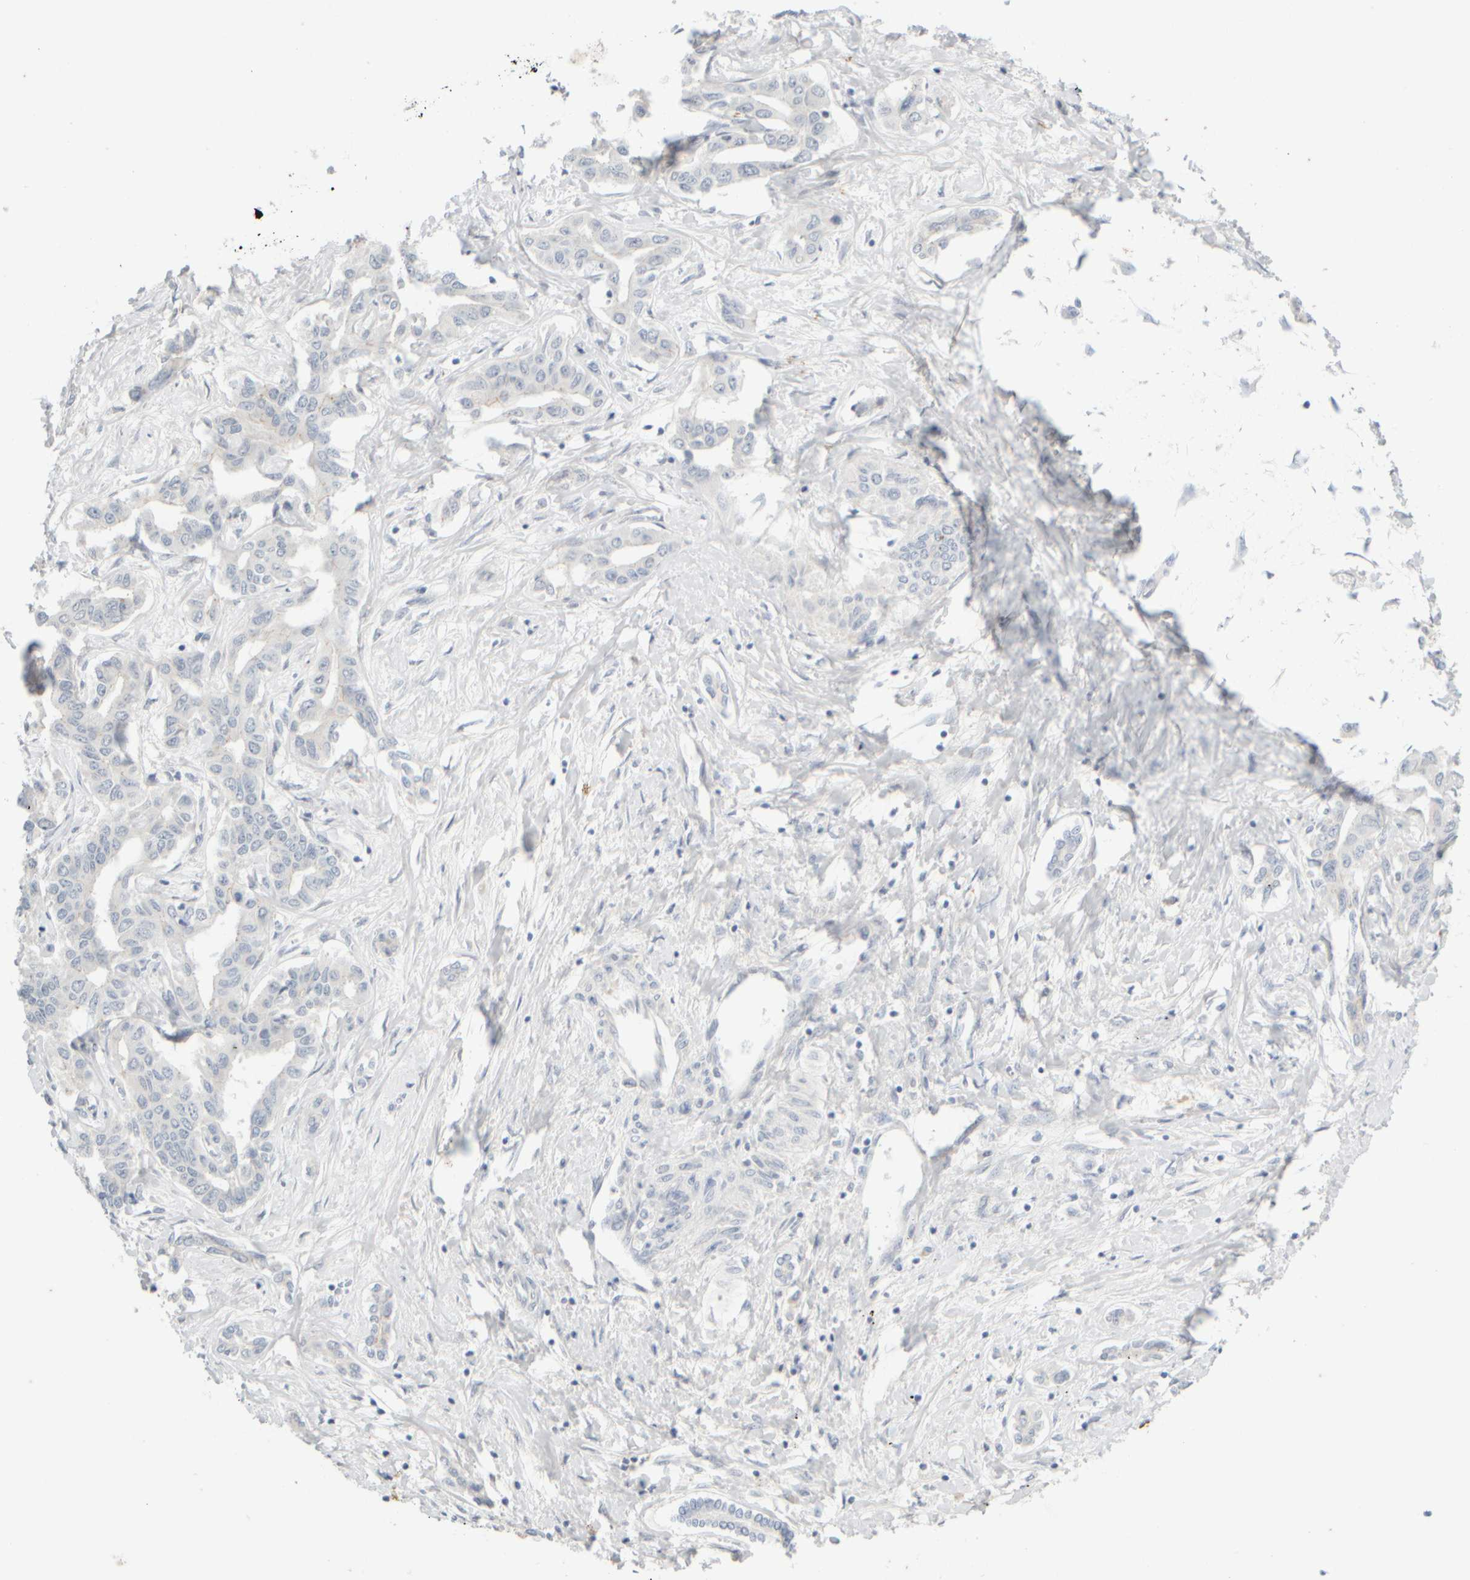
{"staining": {"intensity": "negative", "quantity": "none", "location": "none"}, "tissue": "liver cancer", "cell_type": "Tumor cells", "image_type": "cancer", "snomed": [{"axis": "morphology", "description": "Cholangiocarcinoma"}, {"axis": "topography", "description": "Liver"}], "caption": "Immunohistochemical staining of human liver cancer displays no significant positivity in tumor cells.", "gene": "GOPC", "patient": {"sex": "male", "age": 59}}